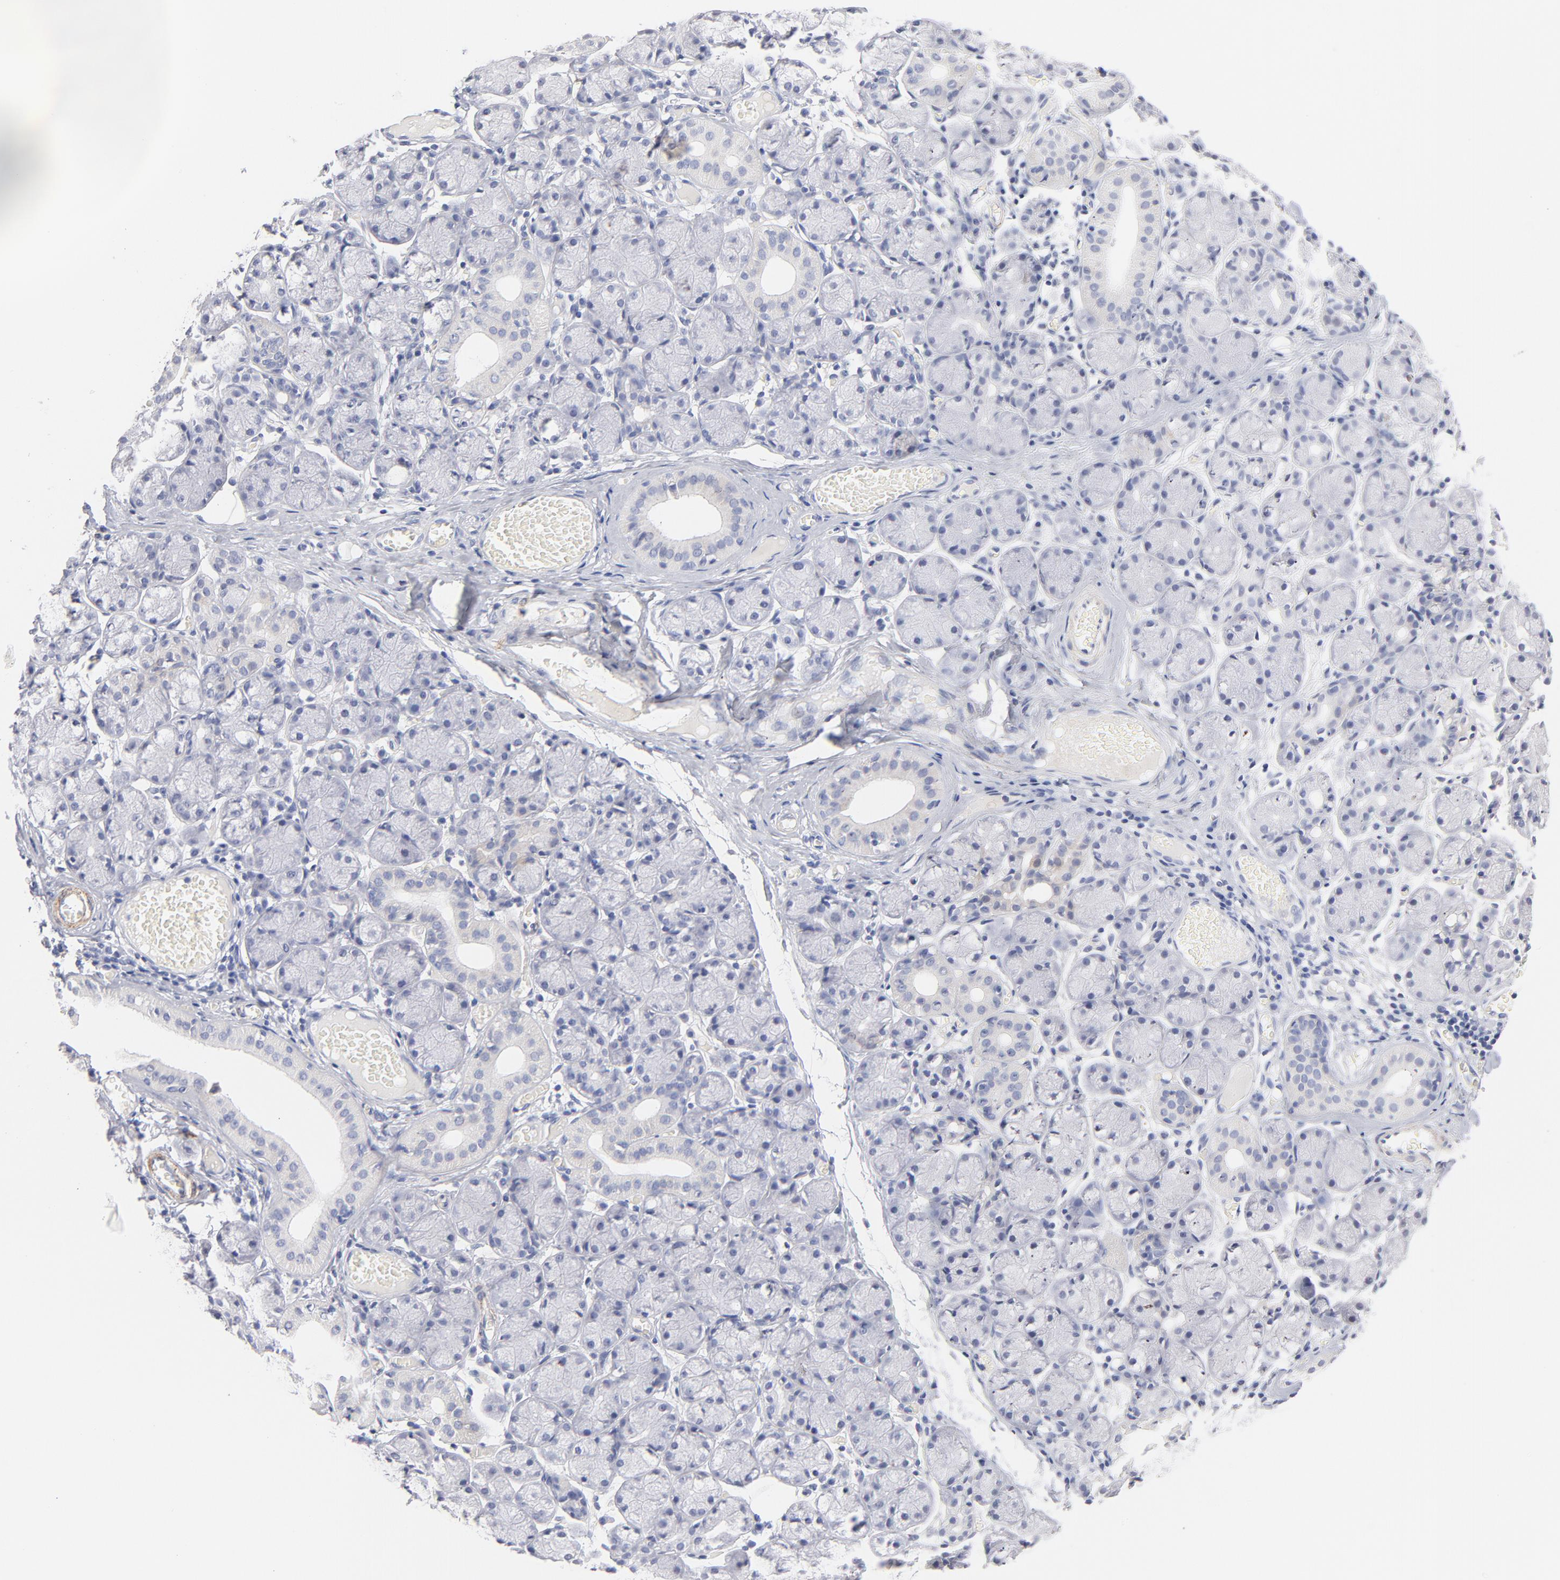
{"staining": {"intensity": "negative", "quantity": "none", "location": "none"}, "tissue": "salivary gland", "cell_type": "Glandular cells", "image_type": "normal", "snomed": [{"axis": "morphology", "description": "Normal tissue, NOS"}, {"axis": "topography", "description": "Salivary gland"}], "caption": "The IHC histopathology image has no significant staining in glandular cells of salivary gland. (DAB (3,3'-diaminobenzidine) IHC with hematoxylin counter stain).", "gene": "MID1", "patient": {"sex": "female", "age": 24}}